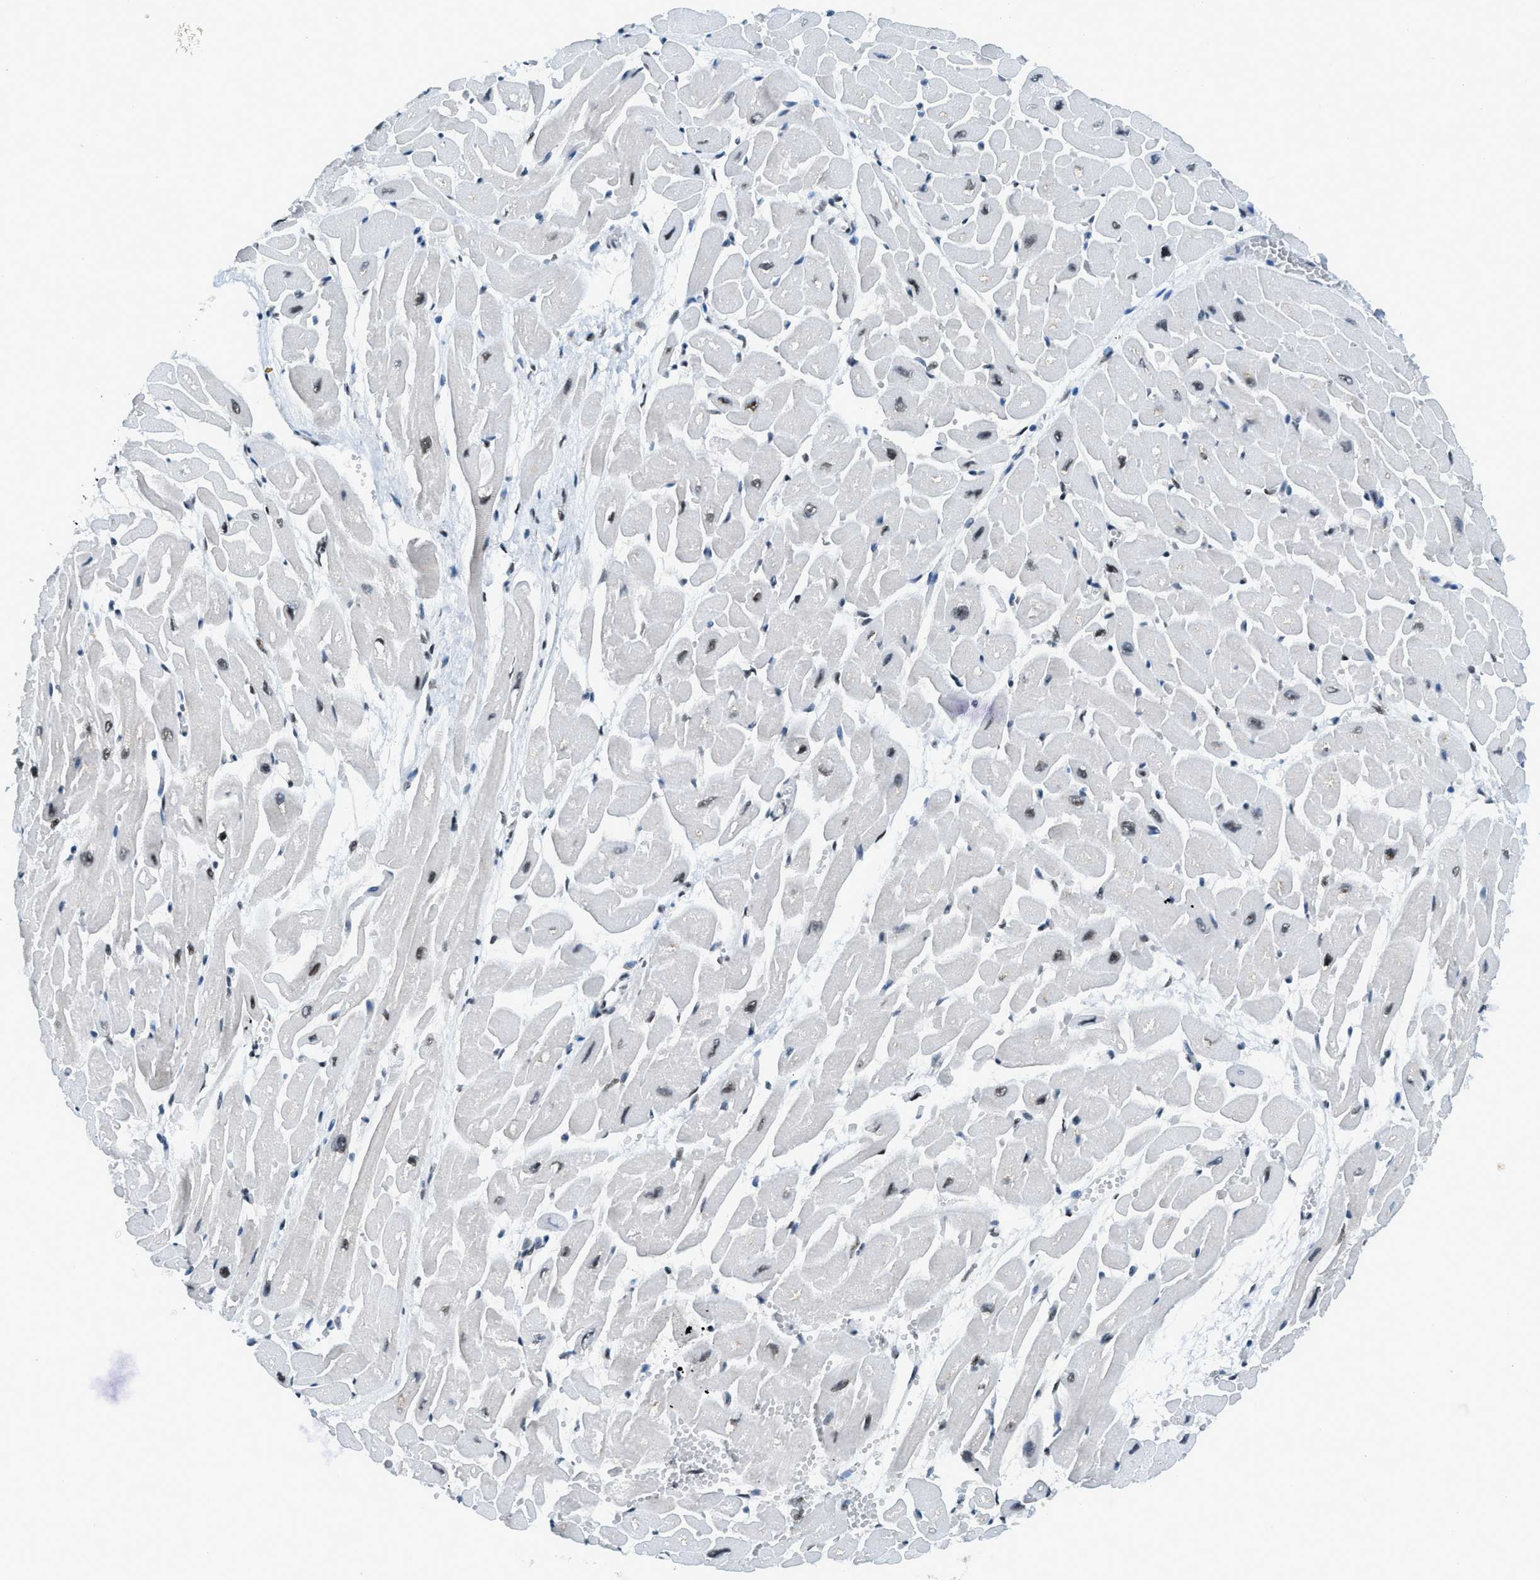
{"staining": {"intensity": "moderate", "quantity": "25%-75%", "location": "nuclear"}, "tissue": "heart muscle", "cell_type": "Cardiomyocytes", "image_type": "normal", "snomed": [{"axis": "morphology", "description": "Normal tissue, NOS"}, {"axis": "topography", "description": "Heart"}], "caption": "The histopathology image displays staining of unremarkable heart muscle, revealing moderate nuclear protein positivity (brown color) within cardiomyocytes. The staining is performed using DAB brown chromogen to label protein expression. The nuclei are counter-stained blue using hematoxylin.", "gene": "RAD51B", "patient": {"sex": "male", "age": 45}}